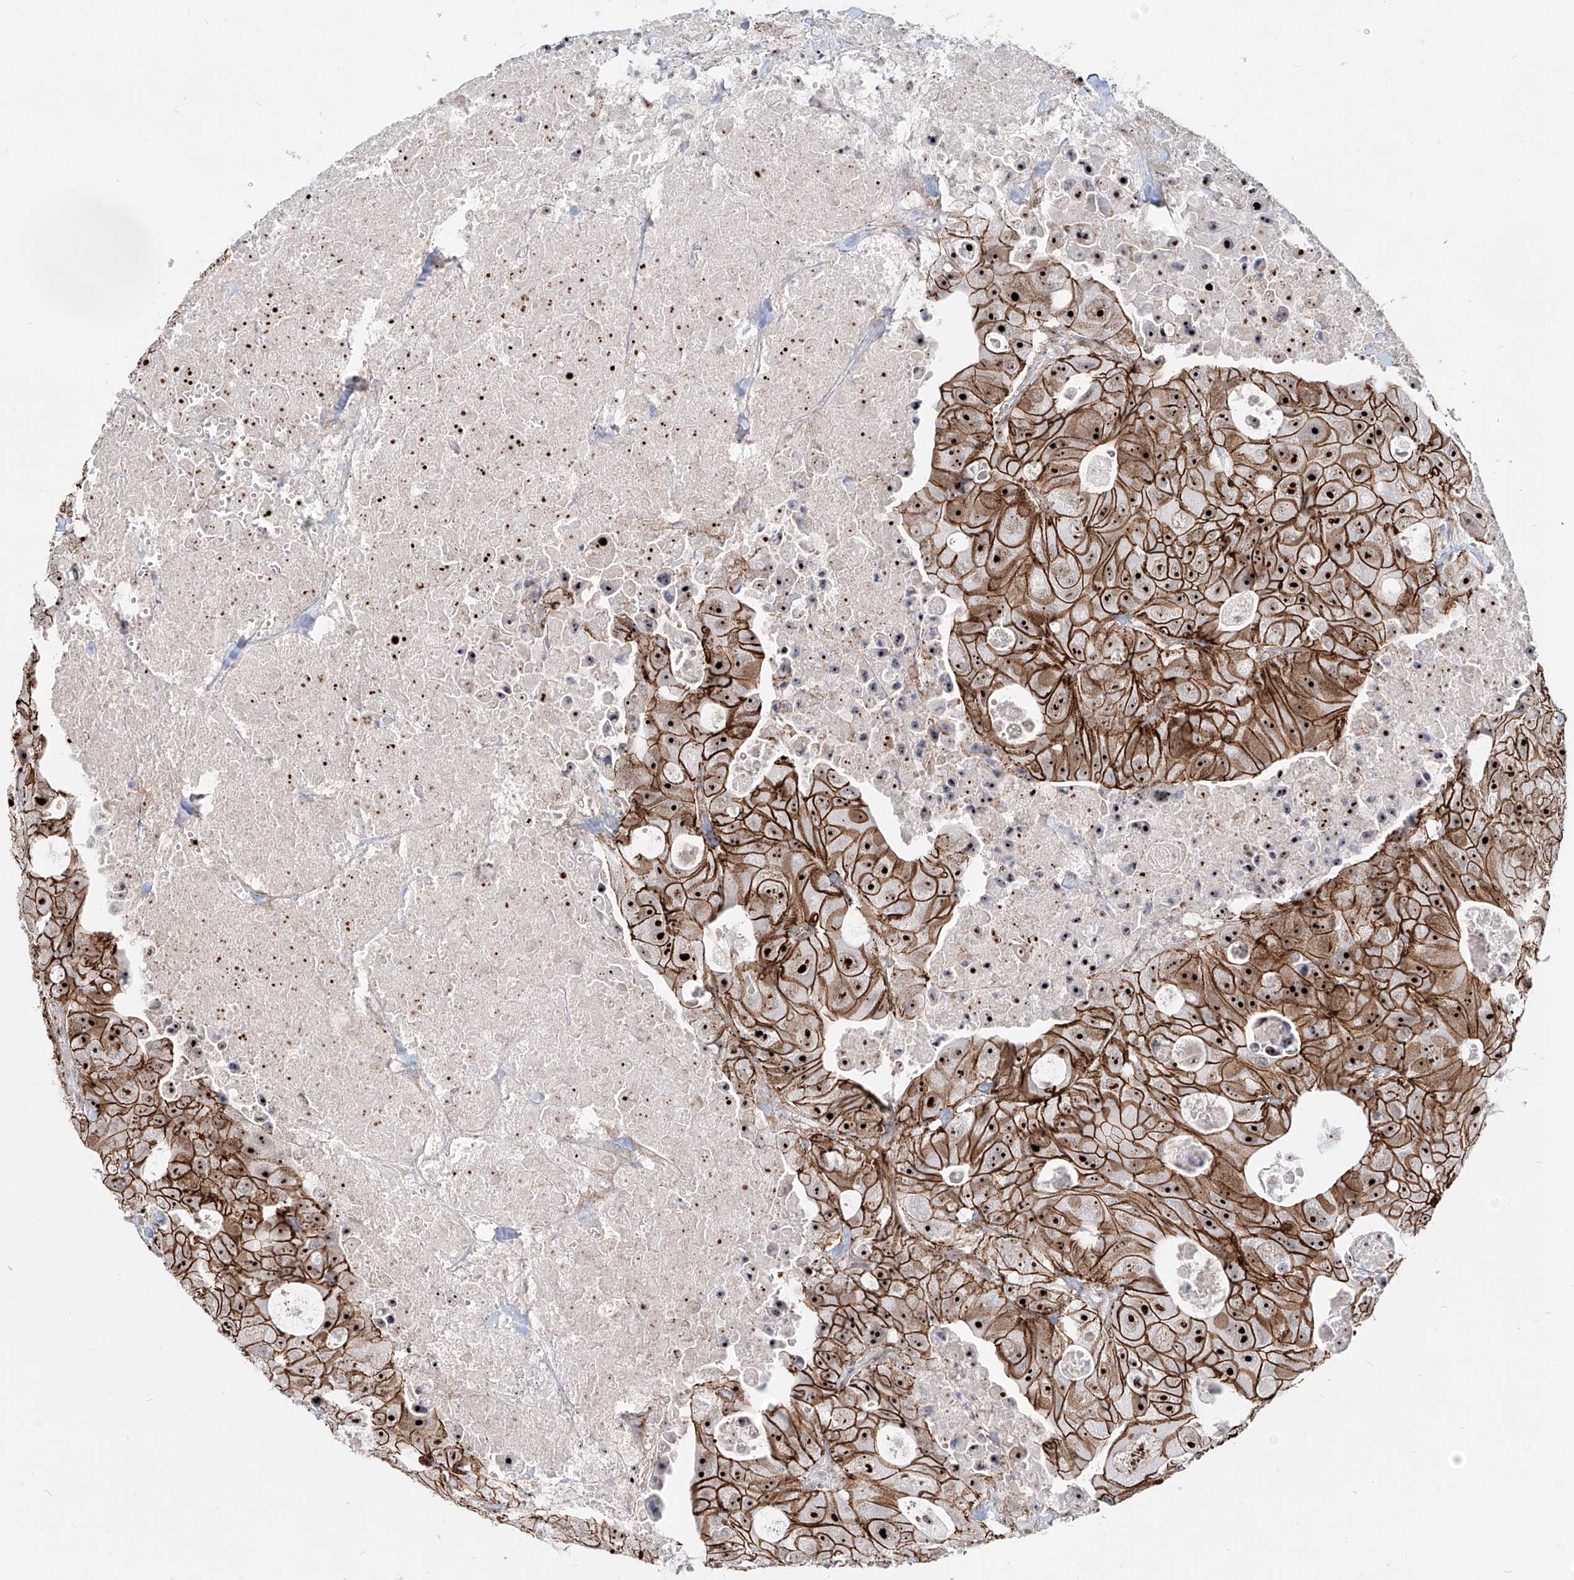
{"staining": {"intensity": "strong", "quantity": ">75%", "location": "cytoplasmic/membranous,nuclear"}, "tissue": "colorectal cancer", "cell_type": "Tumor cells", "image_type": "cancer", "snomed": [{"axis": "morphology", "description": "Adenocarcinoma, NOS"}, {"axis": "topography", "description": "Colon"}], "caption": "Human colorectal cancer (adenocarcinoma) stained with a brown dye demonstrates strong cytoplasmic/membranous and nuclear positive expression in approximately >75% of tumor cells.", "gene": "ZNF710", "patient": {"sex": "female", "age": 46}}